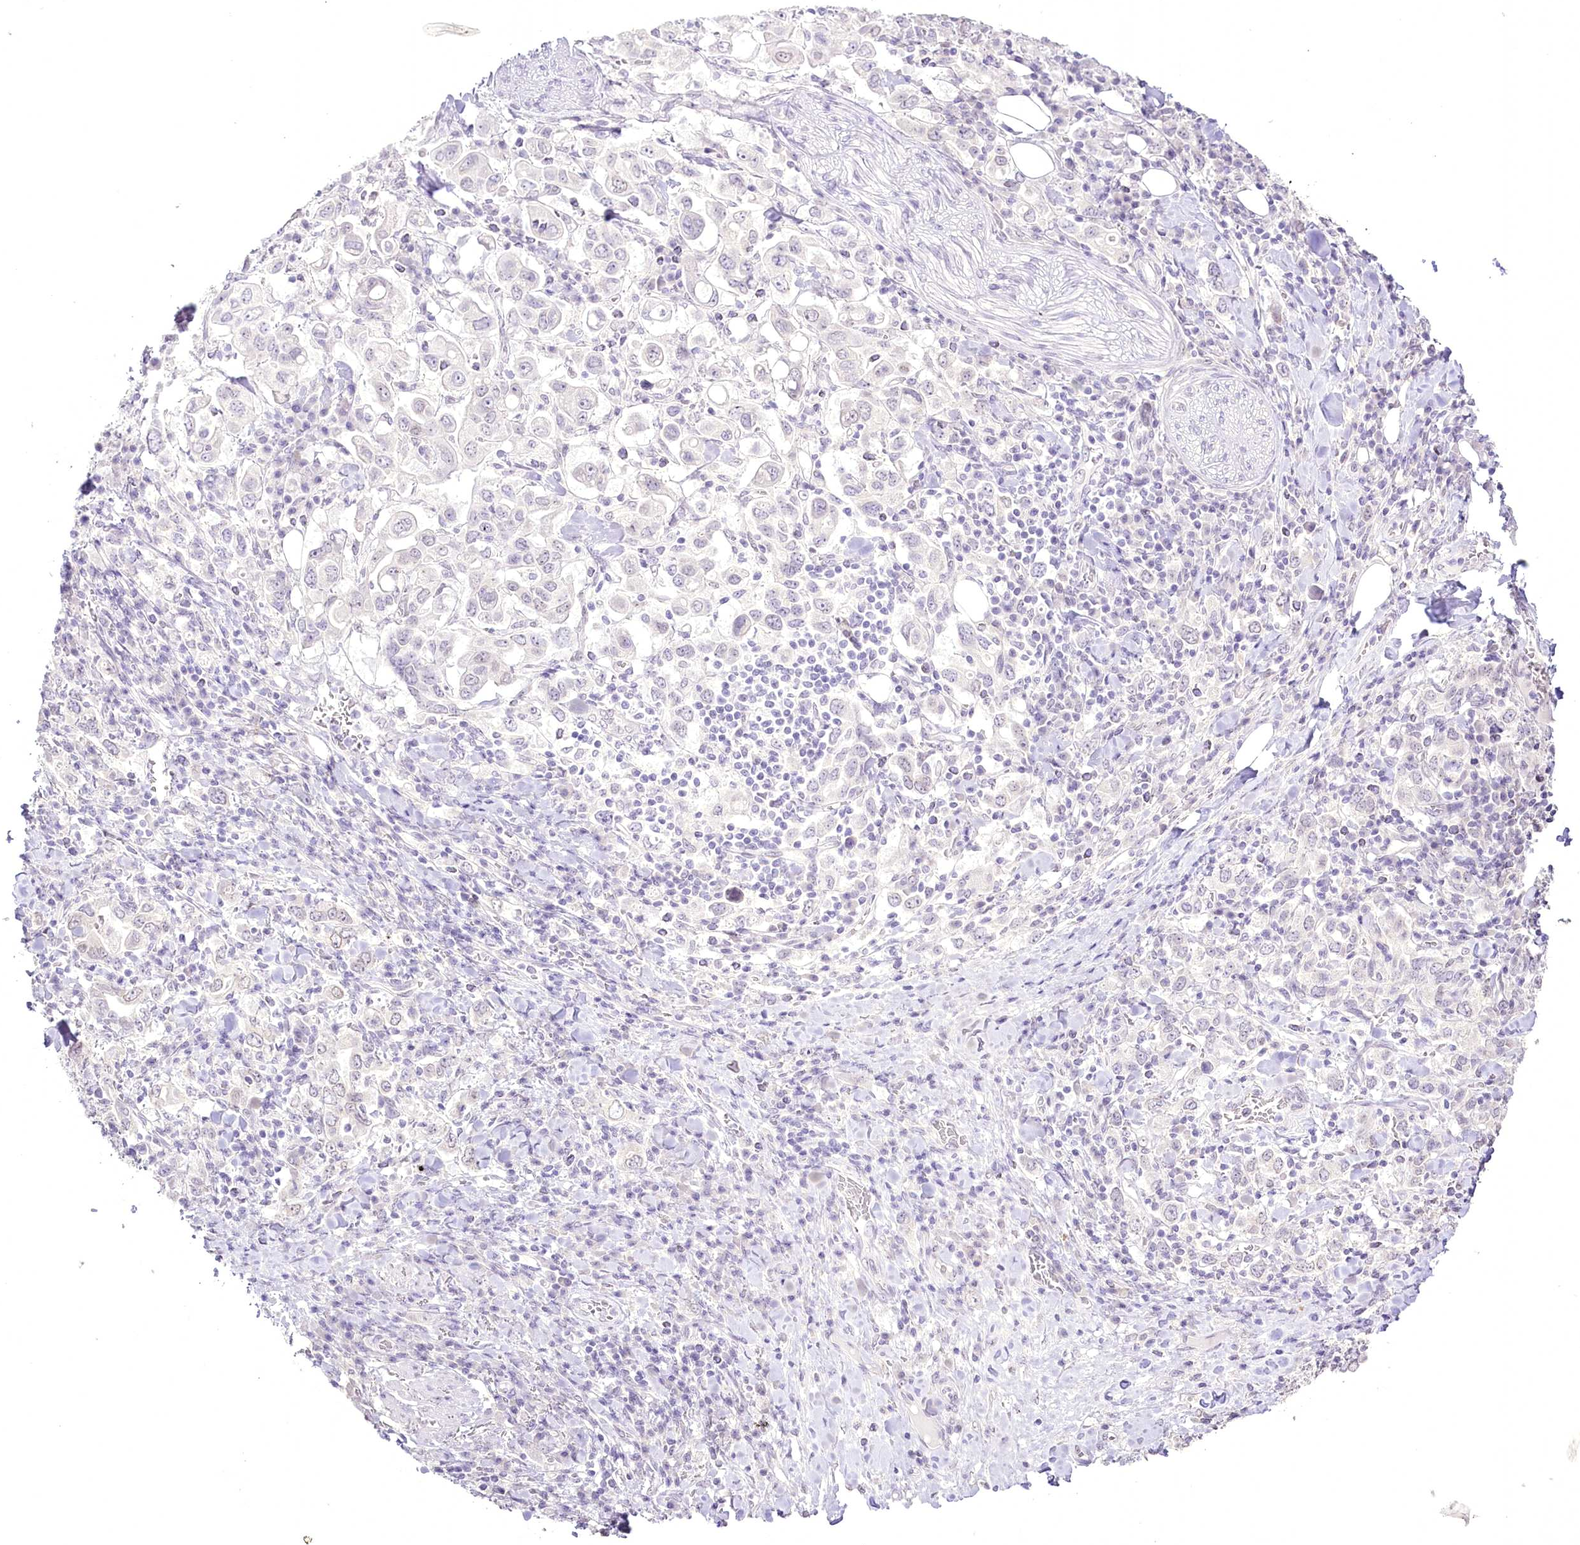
{"staining": {"intensity": "negative", "quantity": "none", "location": "none"}, "tissue": "stomach cancer", "cell_type": "Tumor cells", "image_type": "cancer", "snomed": [{"axis": "morphology", "description": "Adenocarcinoma, NOS"}, {"axis": "topography", "description": "Stomach, upper"}], "caption": "IHC of adenocarcinoma (stomach) demonstrates no staining in tumor cells. The staining was performed using DAB (3,3'-diaminobenzidine) to visualize the protein expression in brown, while the nuclei were stained in blue with hematoxylin (Magnification: 20x).", "gene": "SLC39A10", "patient": {"sex": "male", "age": 62}}